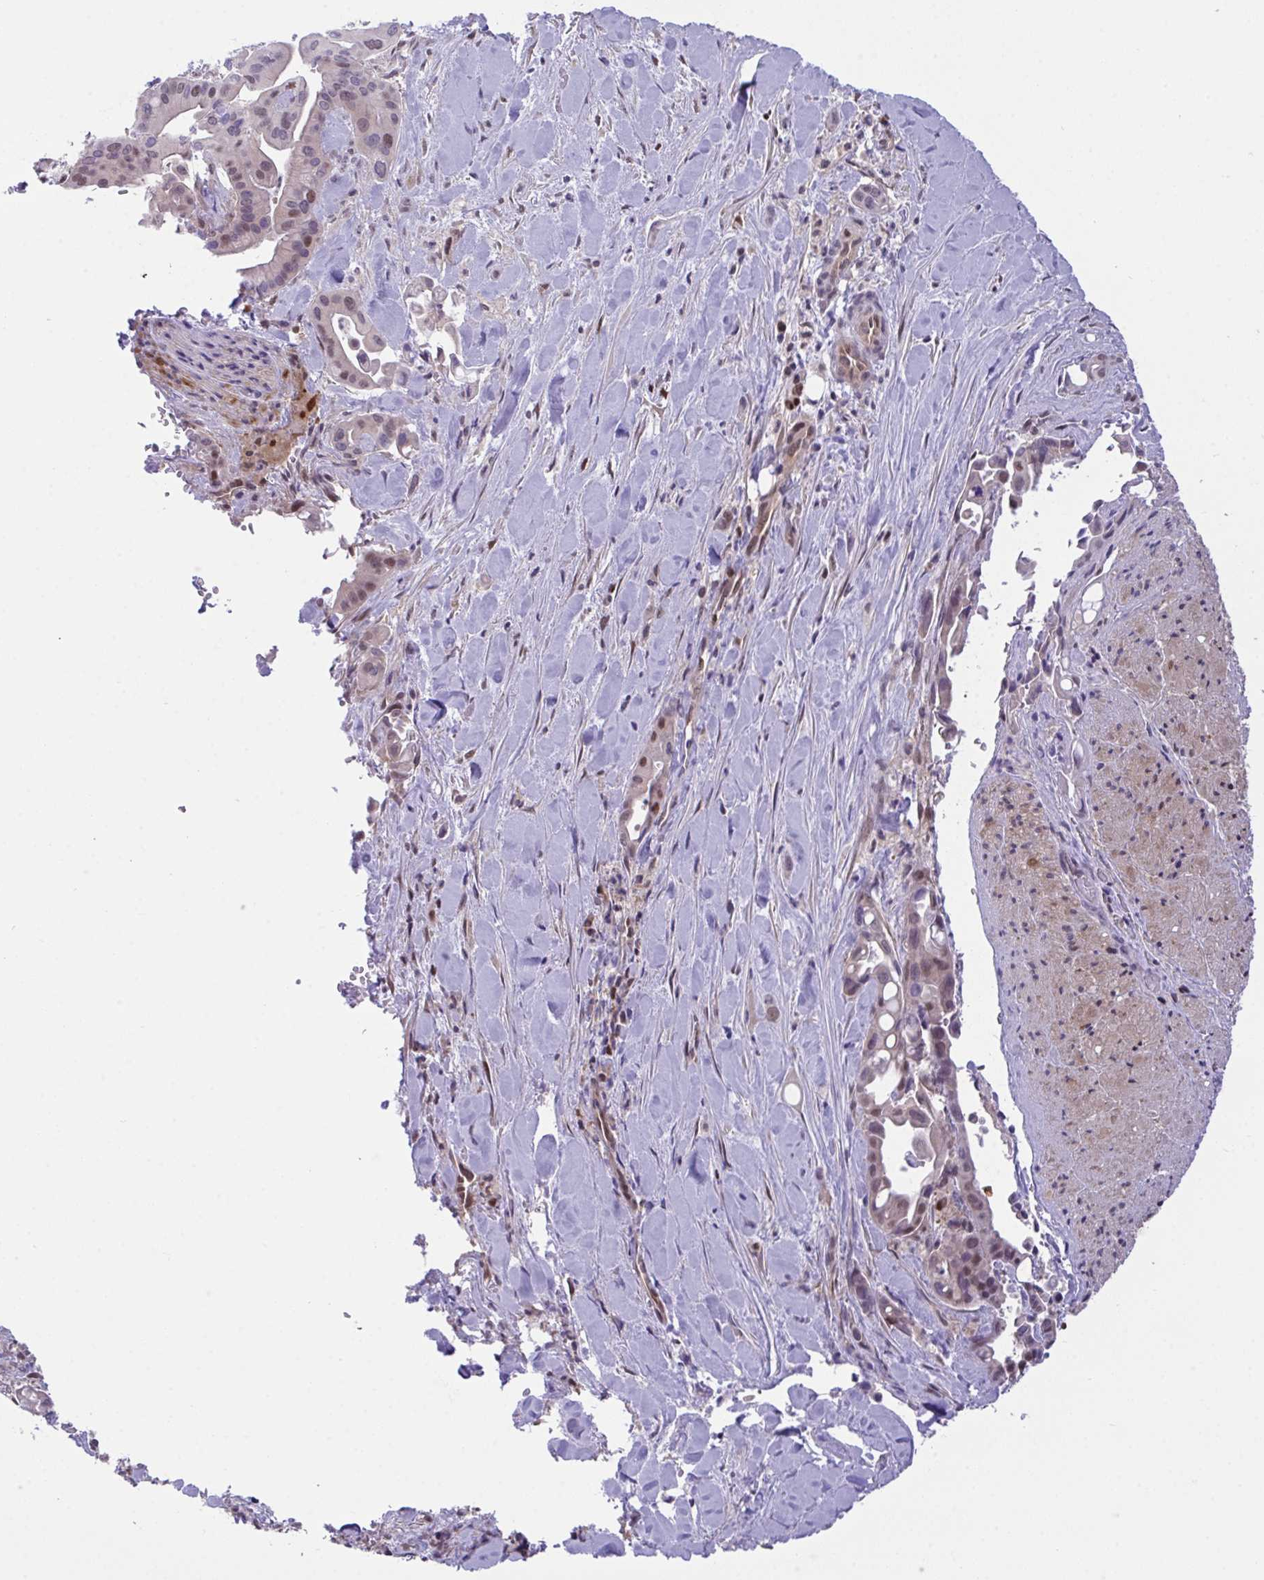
{"staining": {"intensity": "moderate", "quantity": "<25%", "location": "nuclear"}, "tissue": "liver cancer", "cell_type": "Tumor cells", "image_type": "cancer", "snomed": [{"axis": "morphology", "description": "Cholangiocarcinoma"}, {"axis": "topography", "description": "Liver"}], "caption": "This image displays liver cancer (cholangiocarcinoma) stained with IHC to label a protein in brown. The nuclear of tumor cells show moderate positivity for the protein. Nuclei are counter-stained blue.", "gene": "ZNF444", "patient": {"sex": "female", "age": 68}}